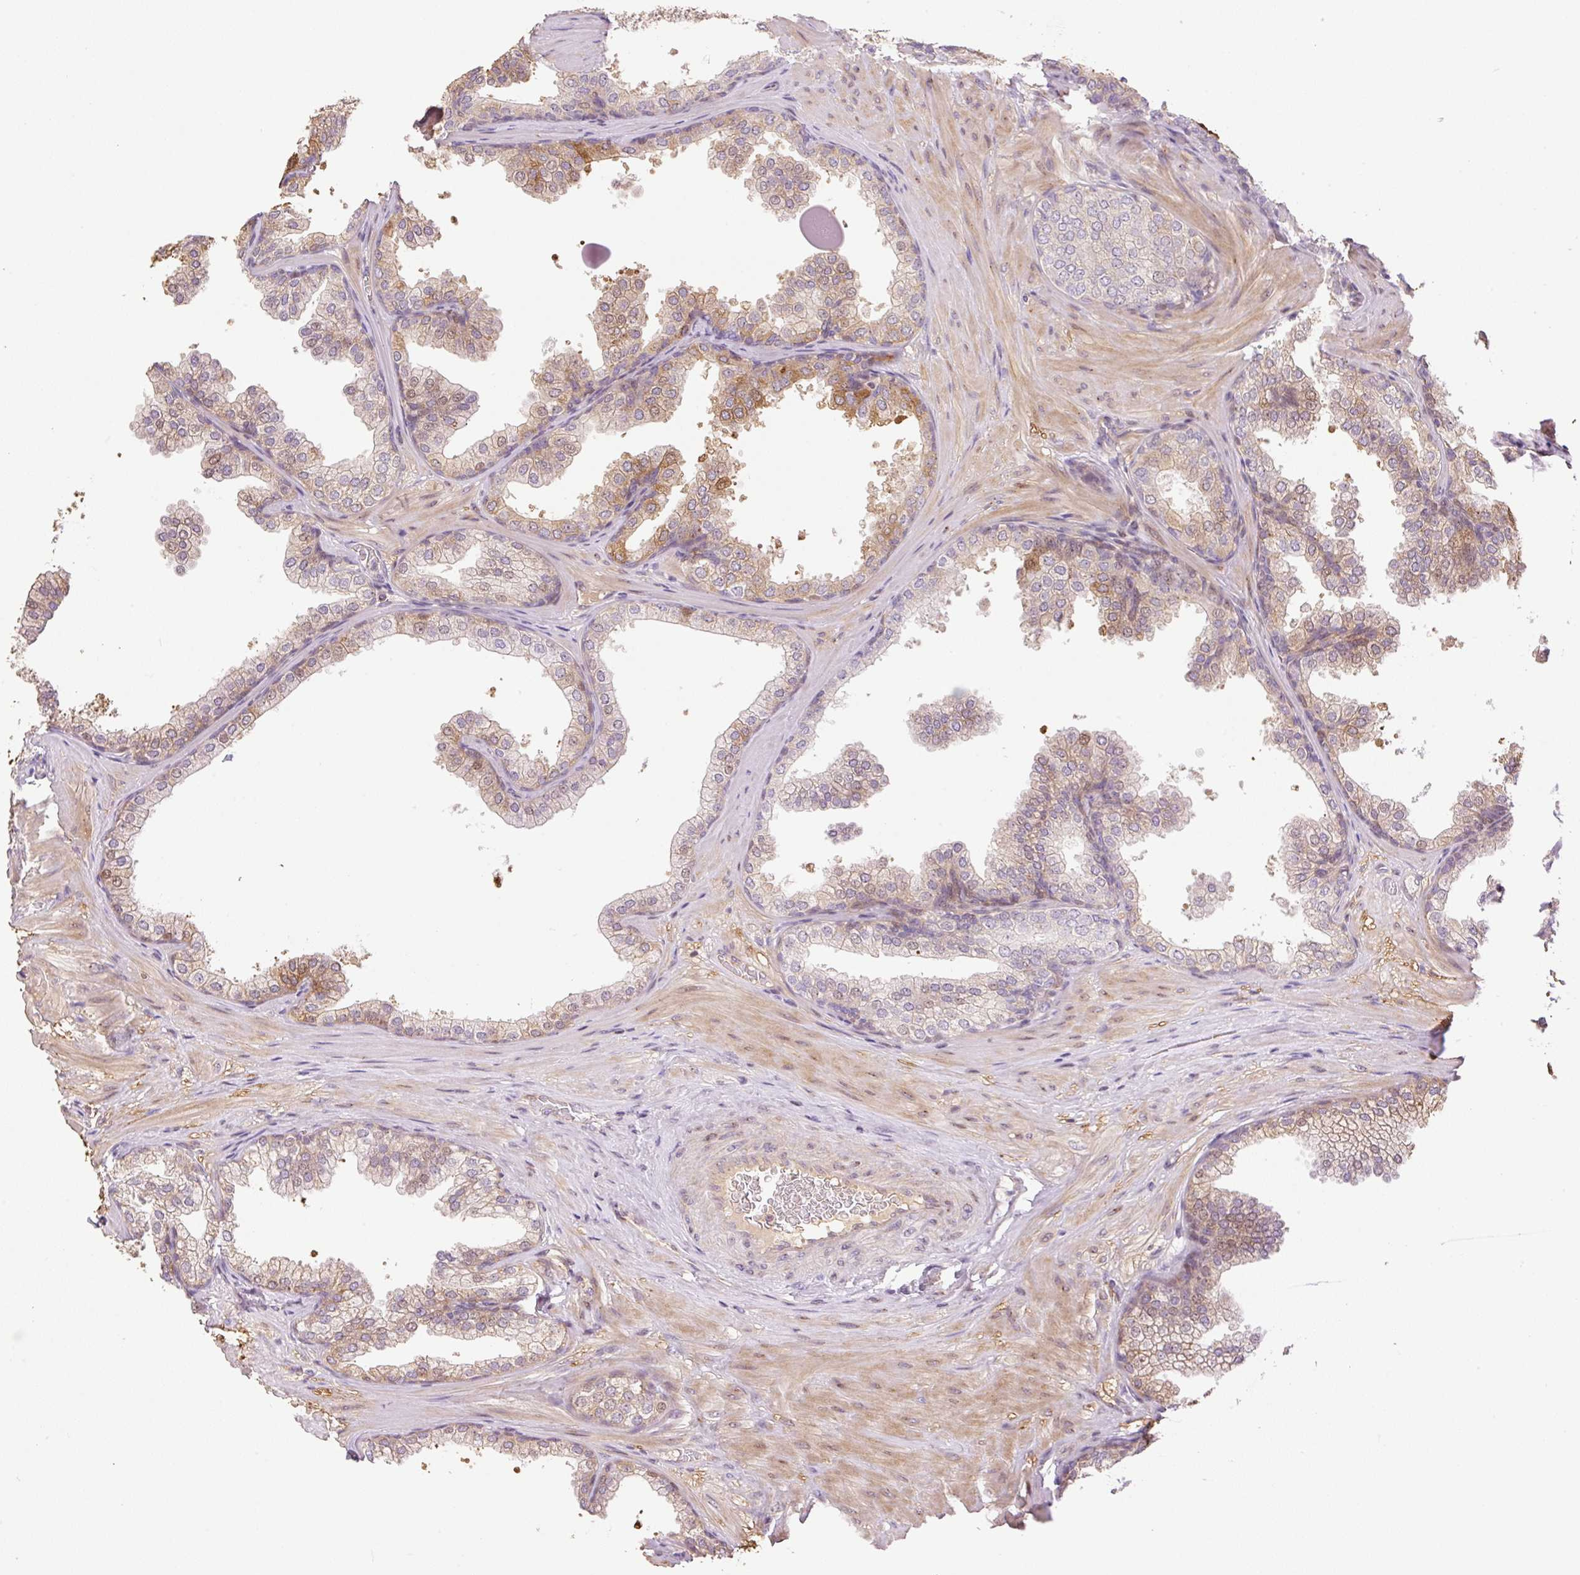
{"staining": {"intensity": "moderate", "quantity": "<25%", "location": "cytoplasmic/membranous"}, "tissue": "prostate", "cell_type": "Glandular cells", "image_type": "normal", "snomed": [{"axis": "morphology", "description": "Normal tissue, NOS"}, {"axis": "topography", "description": "Prostate"}], "caption": "IHC image of benign prostate: human prostate stained using immunohistochemistry (IHC) exhibits low levels of moderate protein expression localized specifically in the cytoplasmic/membranous of glandular cells, appearing as a cytoplasmic/membranous brown color.", "gene": "ZNF394", "patient": {"sex": "male", "age": 37}}